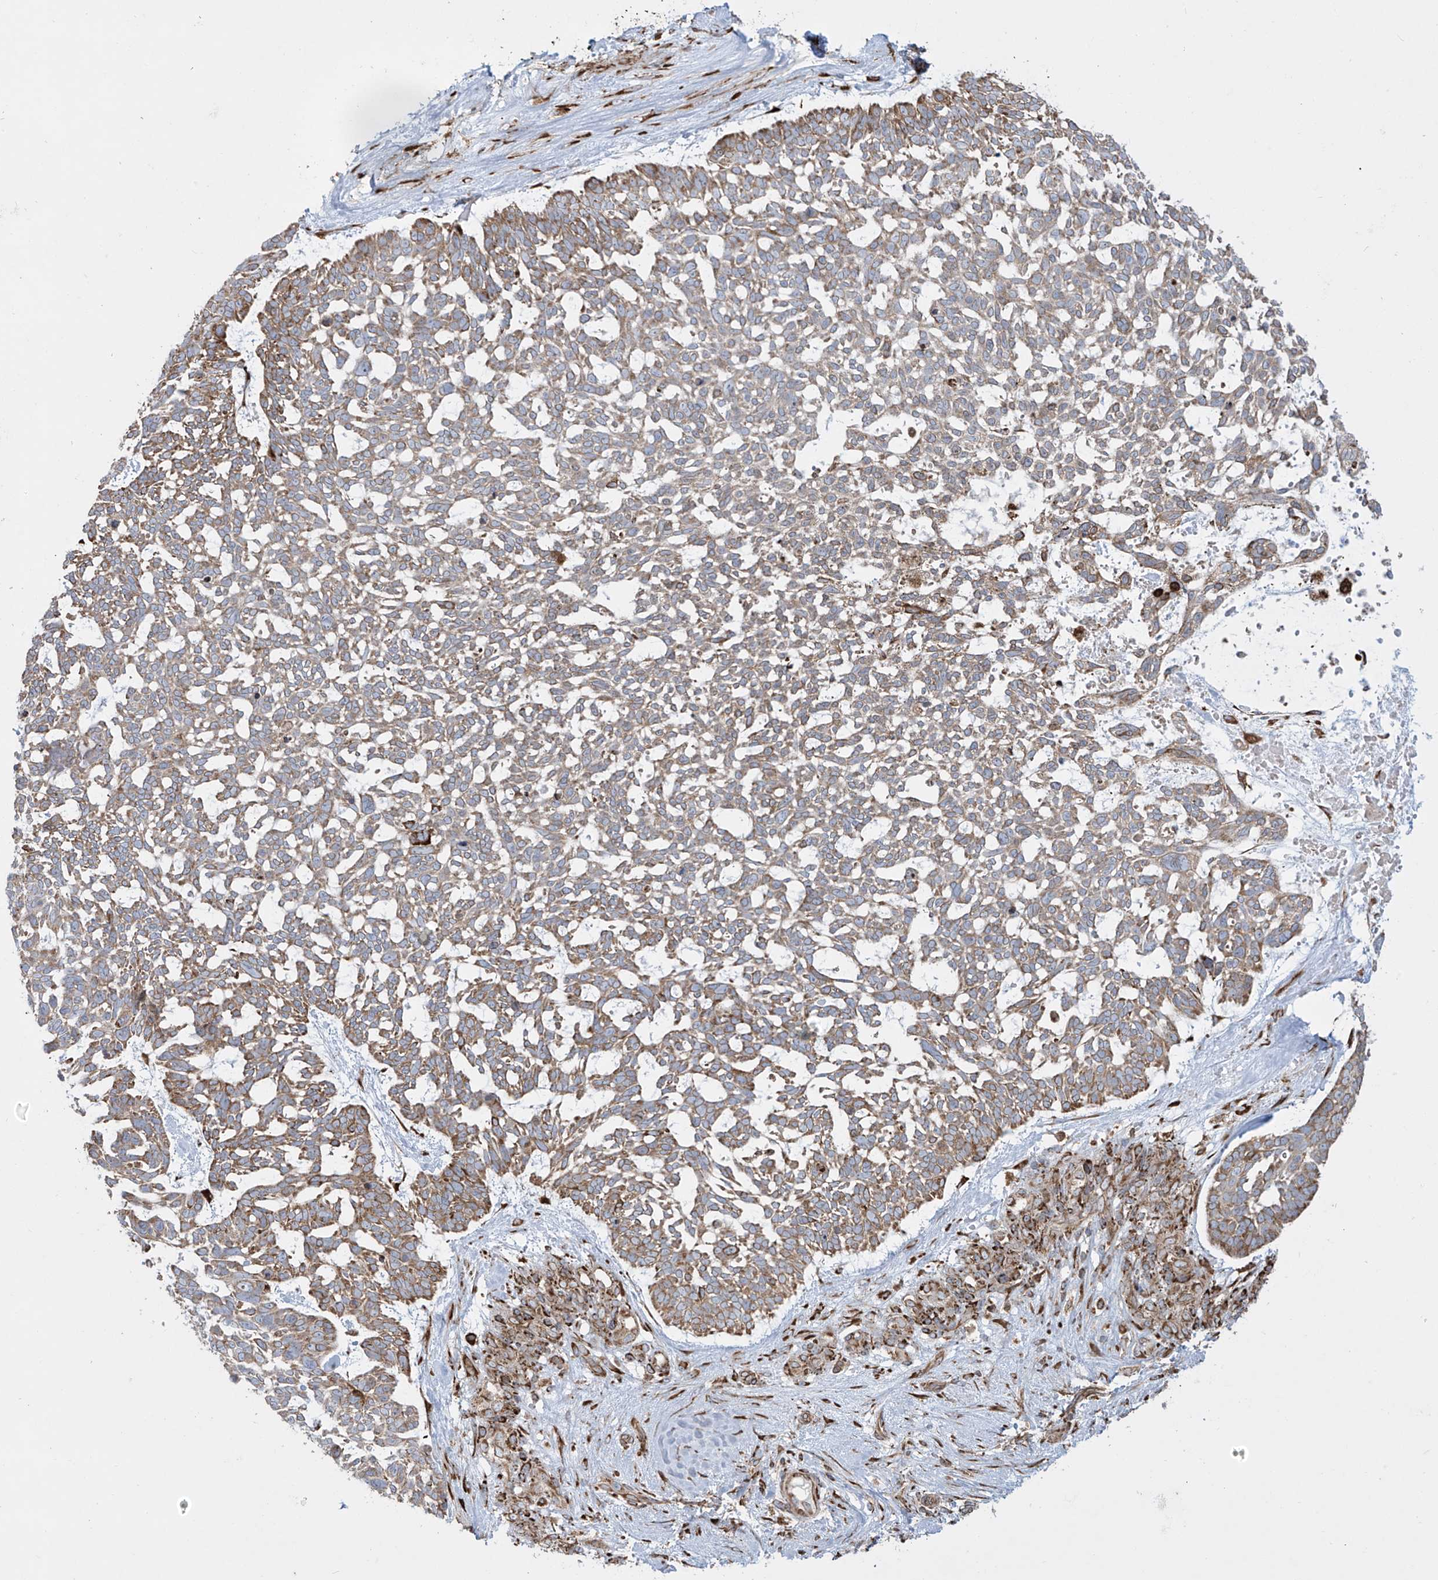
{"staining": {"intensity": "moderate", "quantity": ">75%", "location": "cytoplasmic/membranous"}, "tissue": "skin cancer", "cell_type": "Tumor cells", "image_type": "cancer", "snomed": [{"axis": "morphology", "description": "Basal cell carcinoma"}, {"axis": "topography", "description": "Skin"}], "caption": "High-magnification brightfield microscopy of skin cancer (basal cell carcinoma) stained with DAB (3,3'-diaminobenzidine) (brown) and counterstained with hematoxylin (blue). tumor cells exhibit moderate cytoplasmic/membranous positivity is appreciated in about>75% of cells.", "gene": "MX1", "patient": {"sex": "male", "age": 88}}